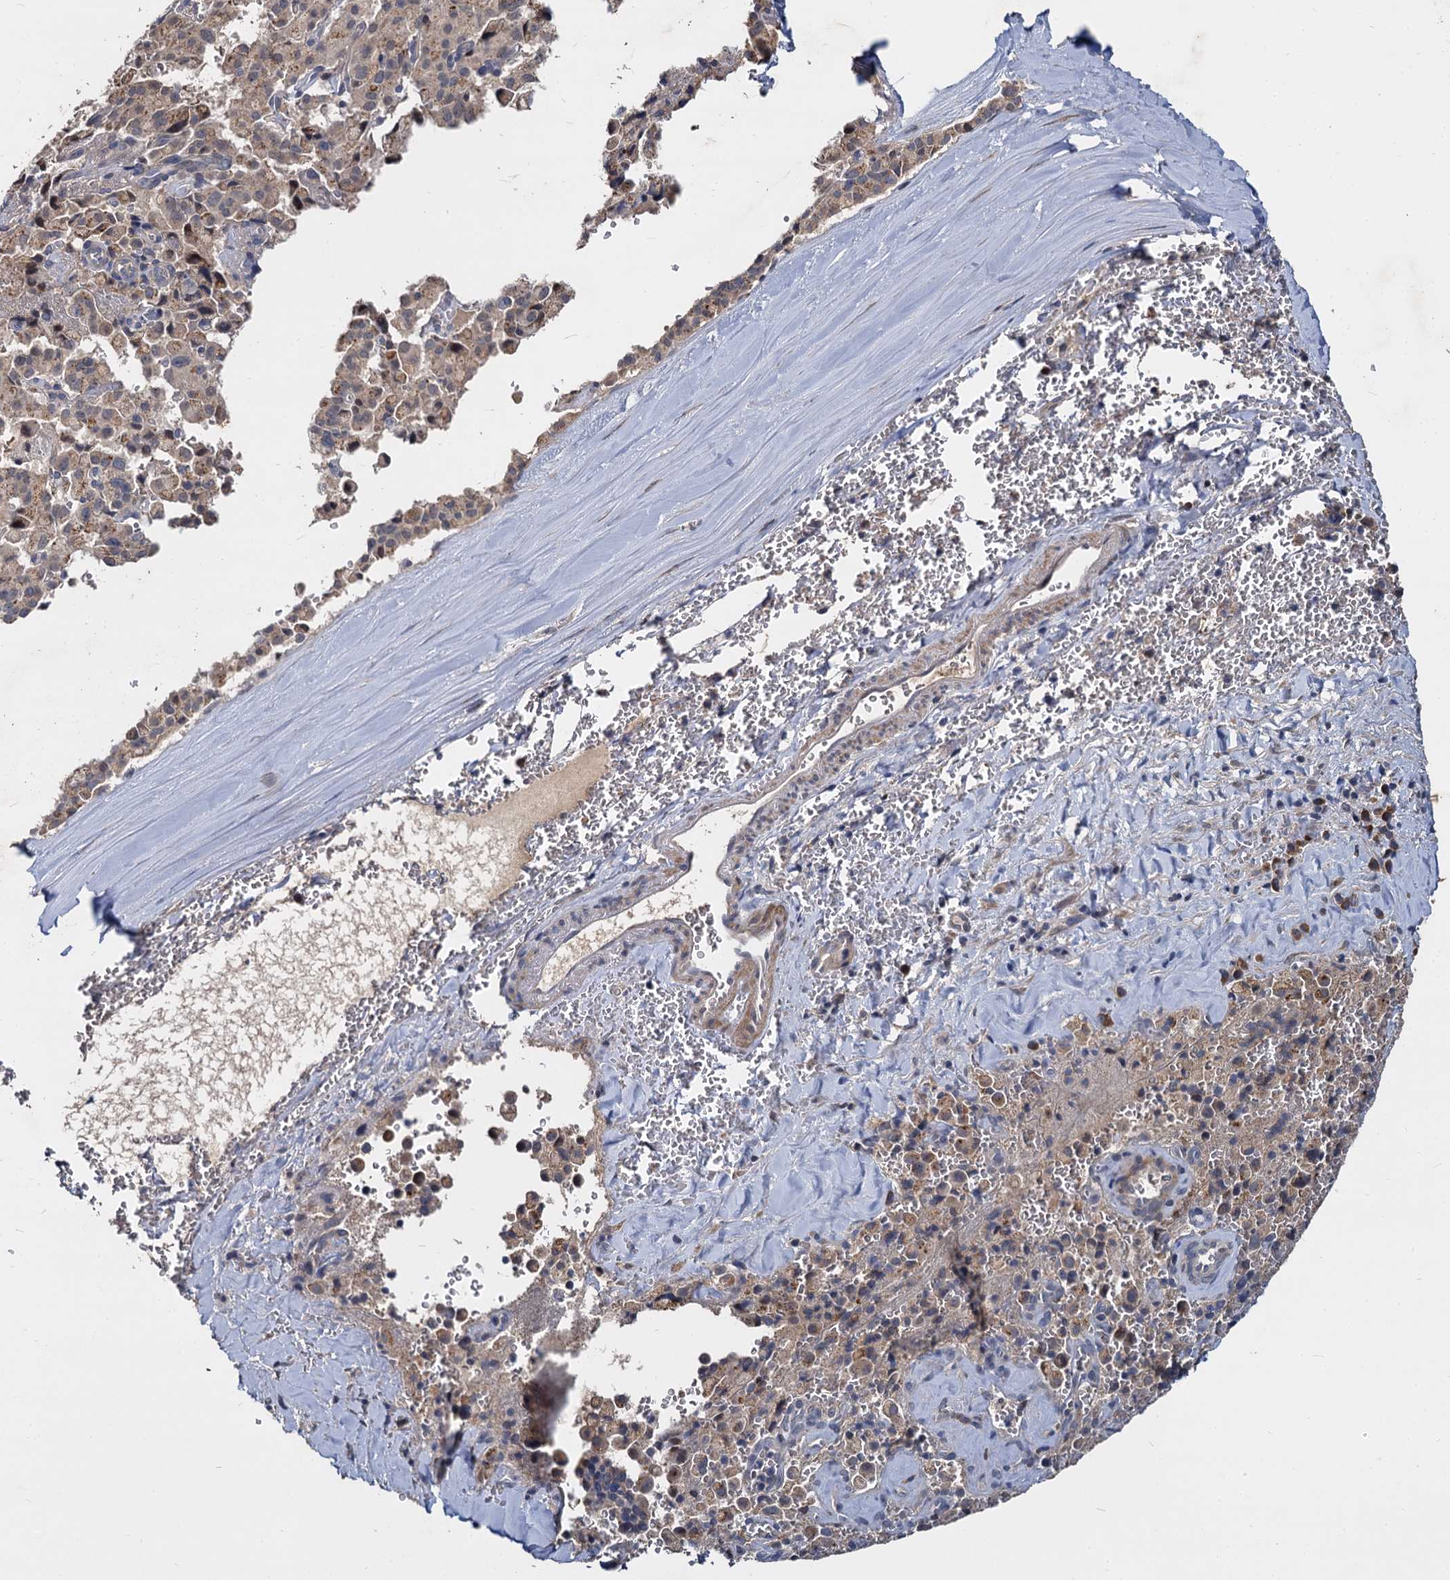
{"staining": {"intensity": "weak", "quantity": "25%-75%", "location": "cytoplasmic/membranous"}, "tissue": "pancreatic cancer", "cell_type": "Tumor cells", "image_type": "cancer", "snomed": [{"axis": "morphology", "description": "Adenocarcinoma, NOS"}, {"axis": "topography", "description": "Pancreas"}], "caption": "Immunohistochemistry image of neoplastic tissue: pancreatic adenocarcinoma stained using IHC shows low levels of weak protein expression localized specifically in the cytoplasmic/membranous of tumor cells, appearing as a cytoplasmic/membranous brown color.", "gene": "CCDC184", "patient": {"sex": "male", "age": 65}}